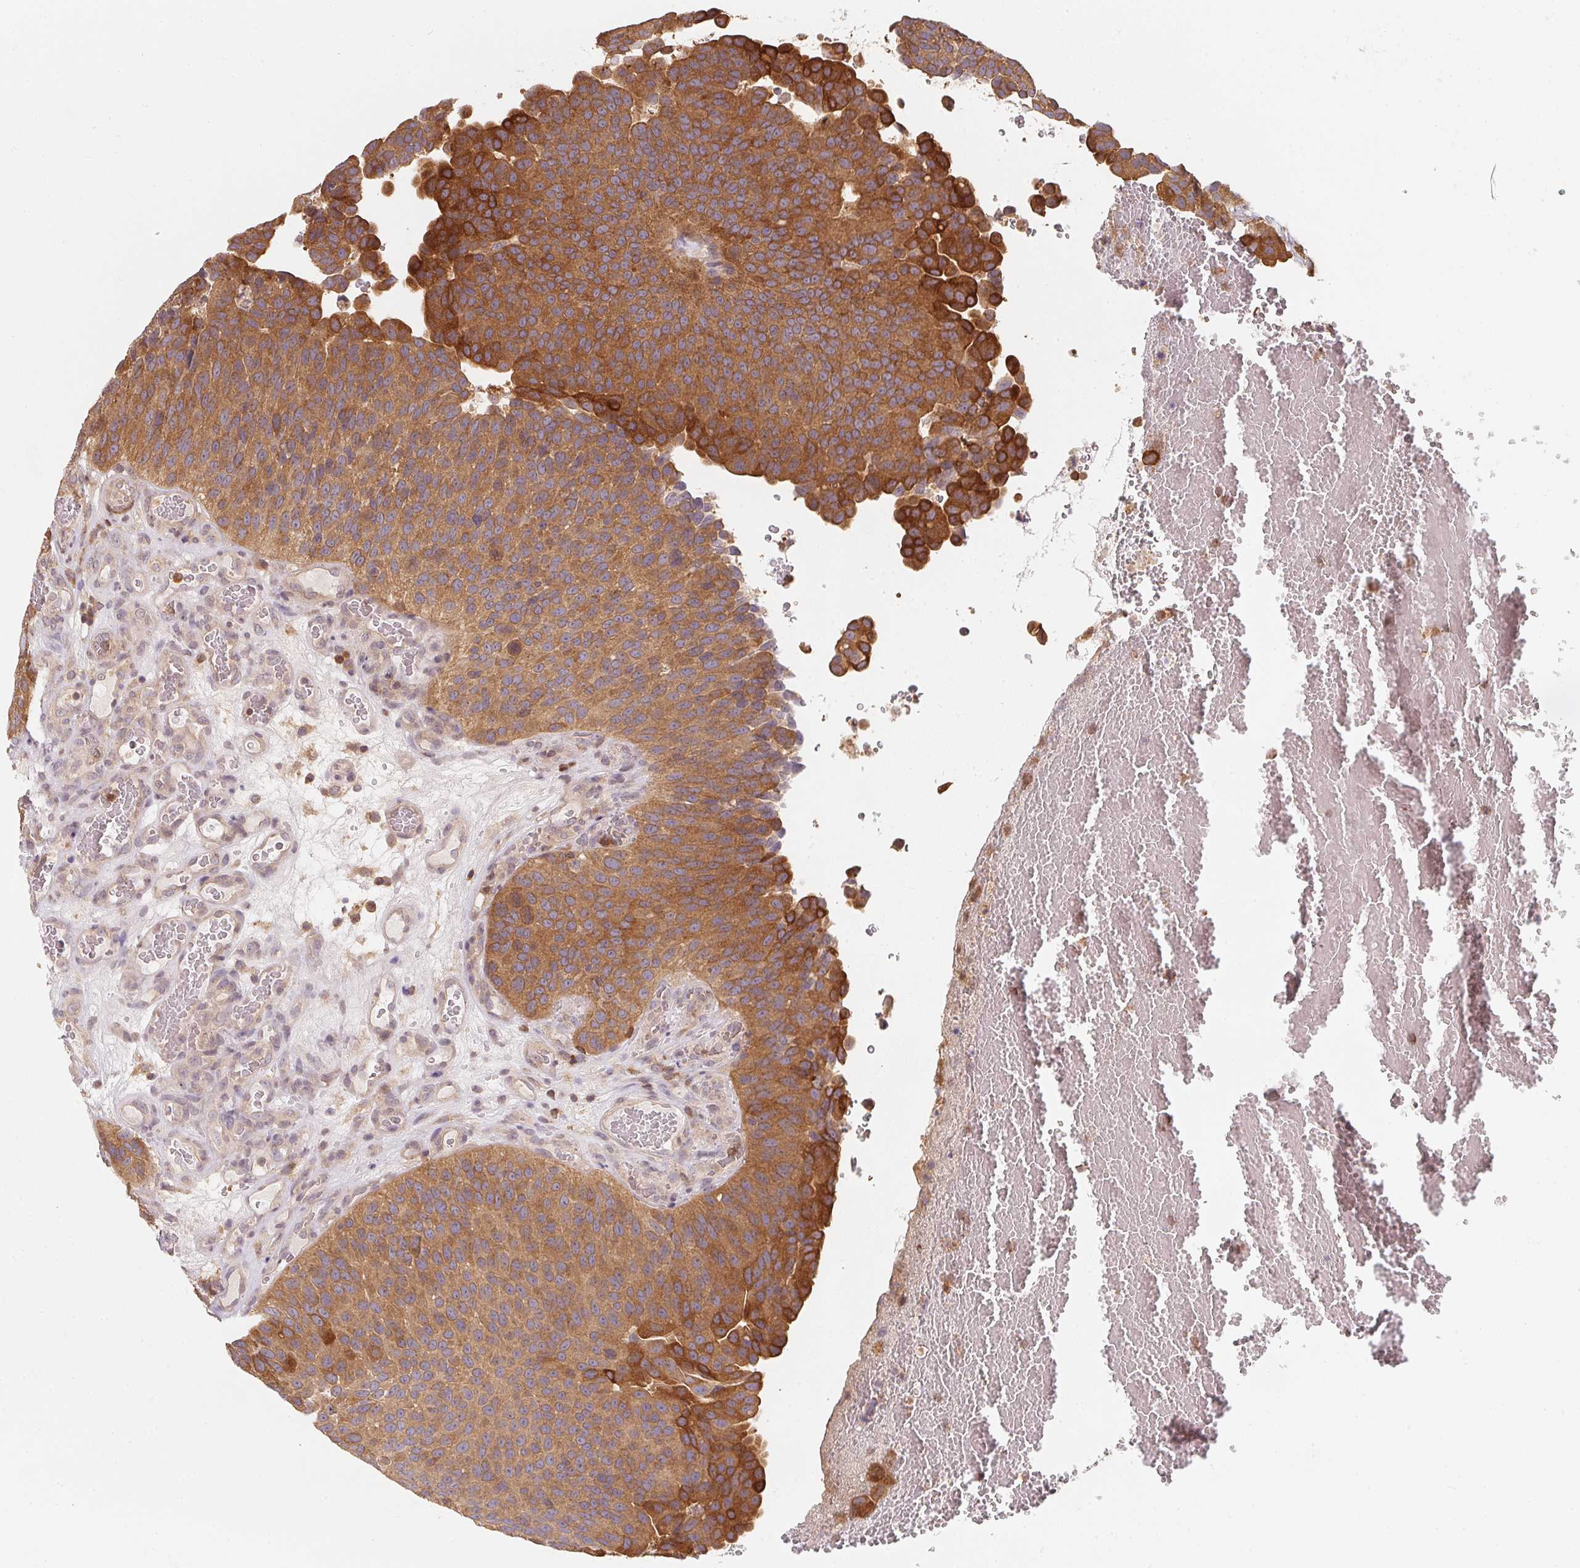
{"staining": {"intensity": "moderate", "quantity": ">75%", "location": "cytoplasmic/membranous"}, "tissue": "urothelial cancer", "cell_type": "Tumor cells", "image_type": "cancer", "snomed": [{"axis": "morphology", "description": "Urothelial carcinoma, Low grade"}, {"axis": "topography", "description": "Urinary bladder"}], "caption": "Protein staining demonstrates moderate cytoplasmic/membranous staining in about >75% of tumor cells in low-grade urothelial carcinoma.", "gene": "ANKRD13A", "patient": {"sex": "male", "age": 76}}